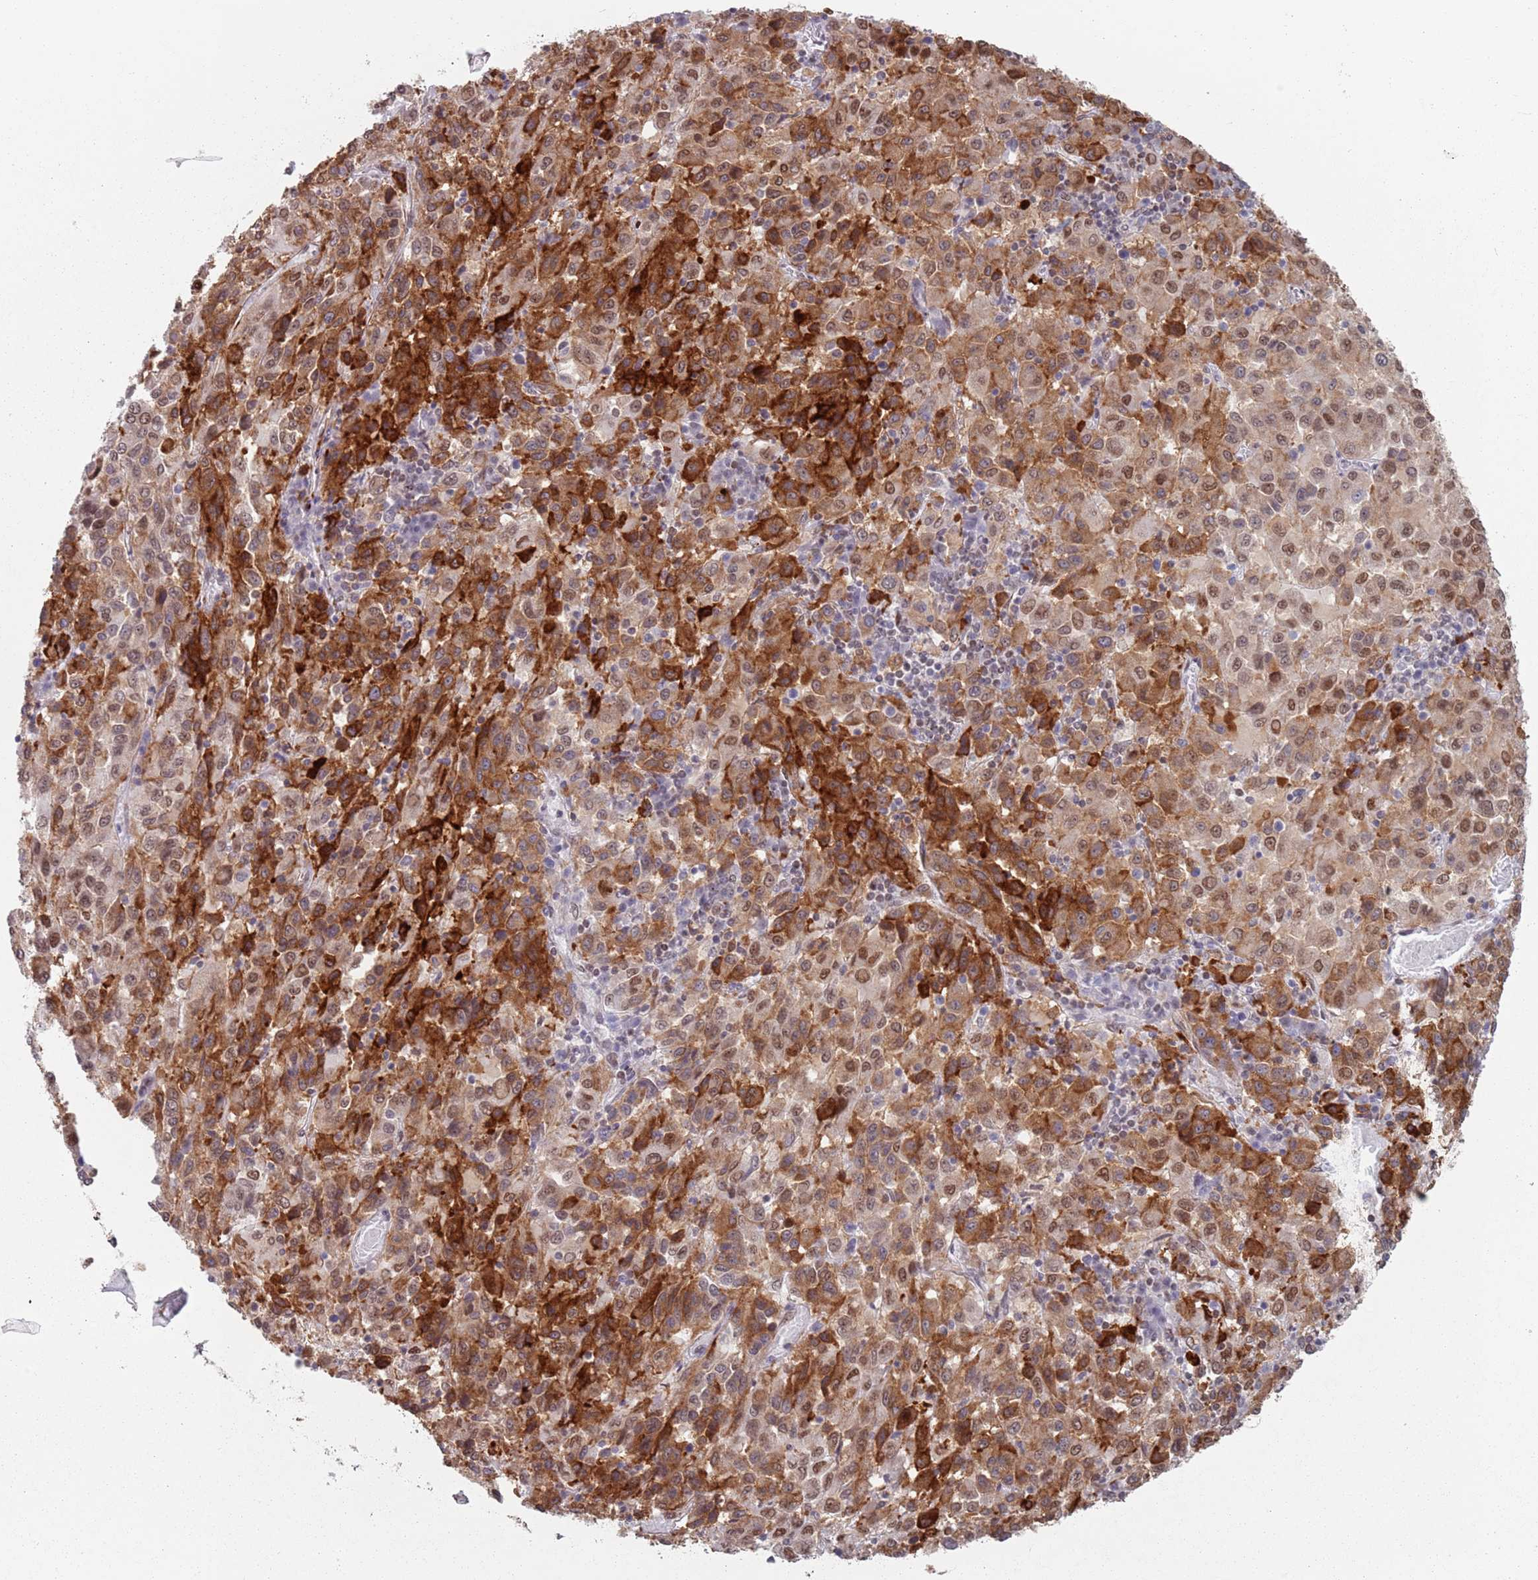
{"staining": {"intensity": "moderate", "quantity": ">75%", "location": "cytoplasmic/membranous,nuclear"}, "tissue": "melanoma", "cell_type": "Tumor cells", "image_type": "cancer", "snomed": [{"axis": "morphology", "description": "Malignant melanoma, Metastatic site"}, {"axis": "topography", "description": "Lung"}], "caption": "Immunohistochemical staining of malignant melanoma (metastatic site) exhibits medium levels of moderate cytoplasmic/membranous and nuclear protein positivity in approximately >75% of tumor cells.", "gene": "MFSD12", "patient": {"sex": "male", "age": 64}}